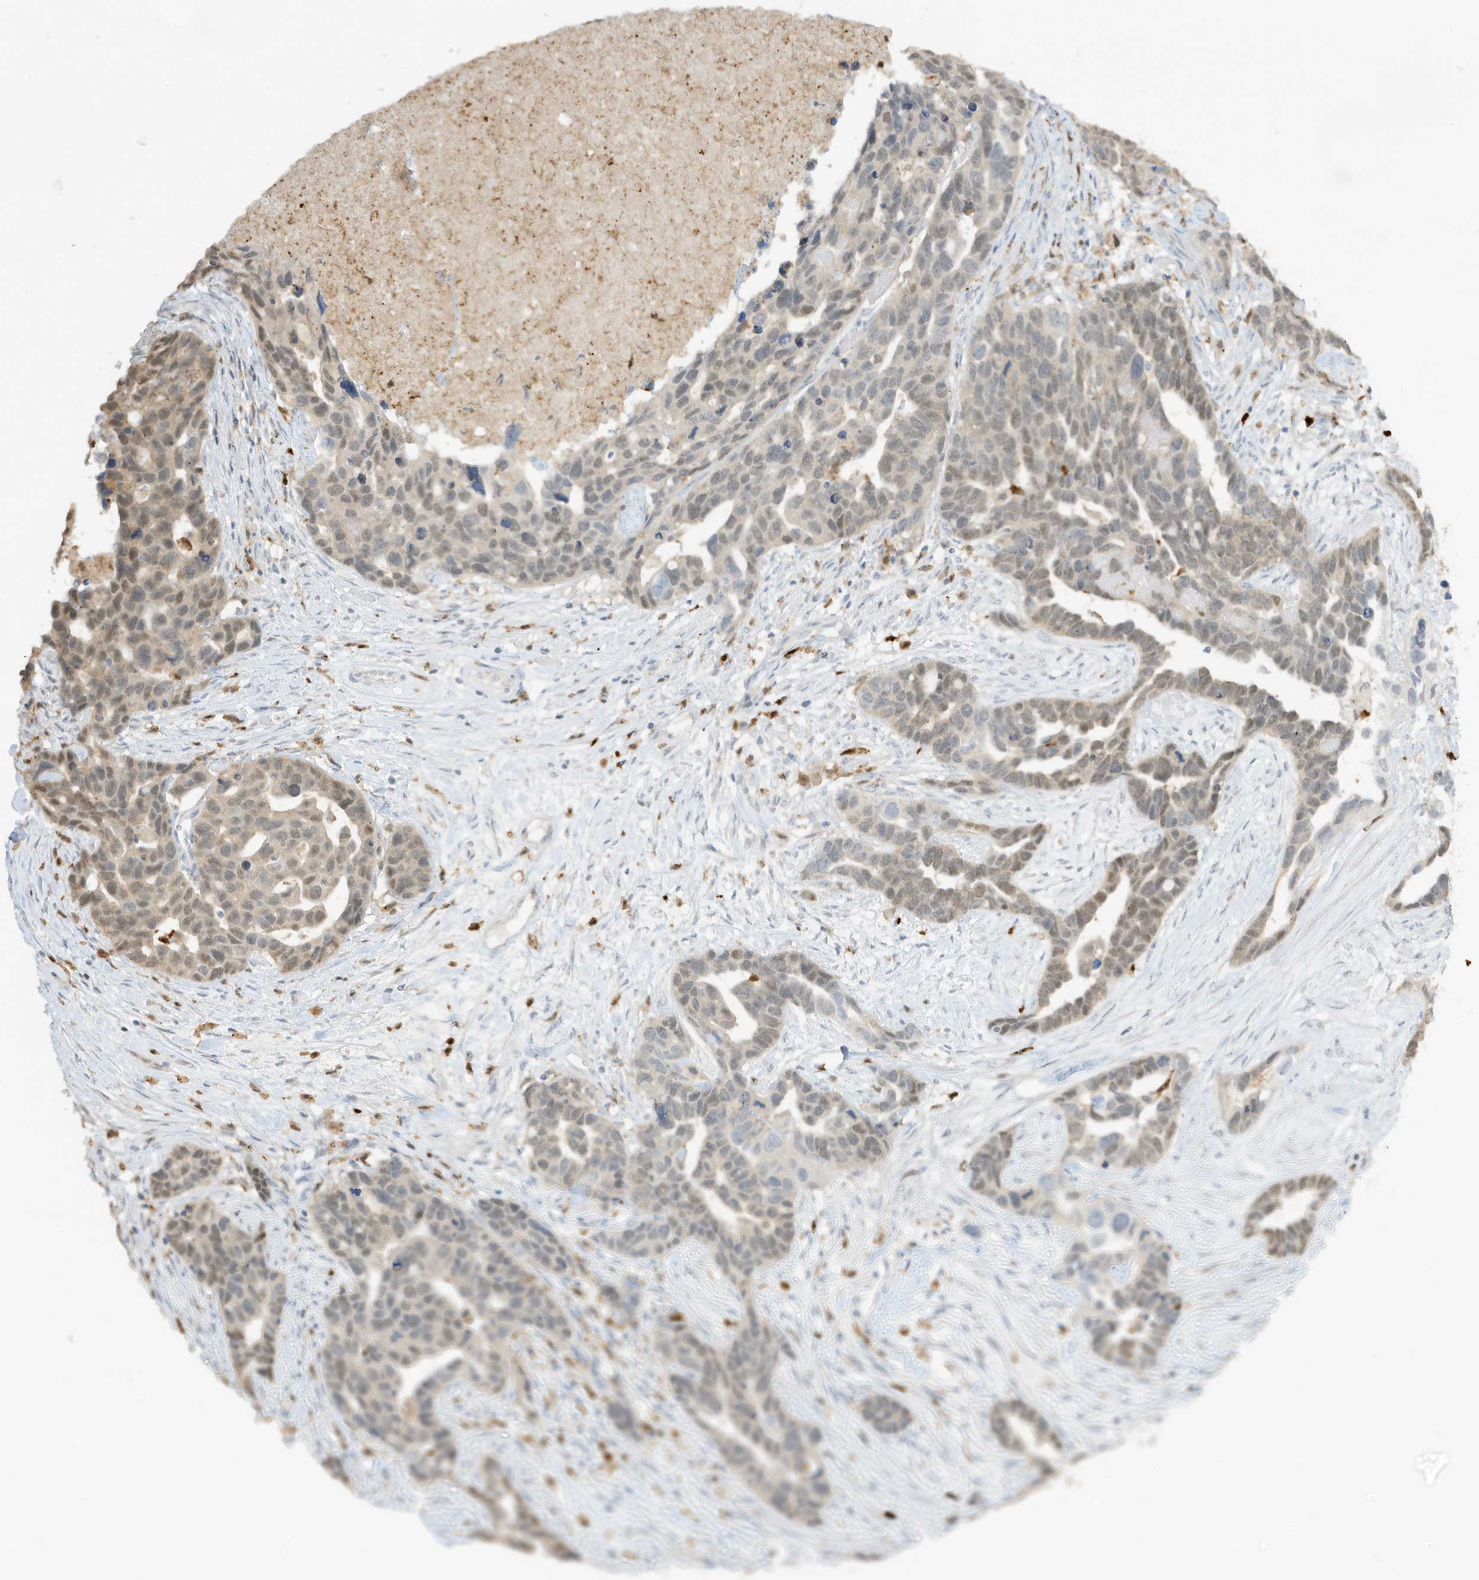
{"staining": {"intensity": "weak", "quantity": "25%-75%", "location": "nuclear"}, "tissue": "ovarian cancer", "cell_type": "Tumor cells", "image_type": "cancer", "snomed": [{"axis": "morphology", "description": "Cystadenocarcinoma, serous, NOS"}, {"axis": "topography", "description": "Ovary"}], "caption": "Weak nuclear protein positivity is present in approximately 25%-75% of tumor cells in ovarian serous cystadenocarcinoma.", "gene": "GCA", "patient": {"sex": "female", "age": 54}}